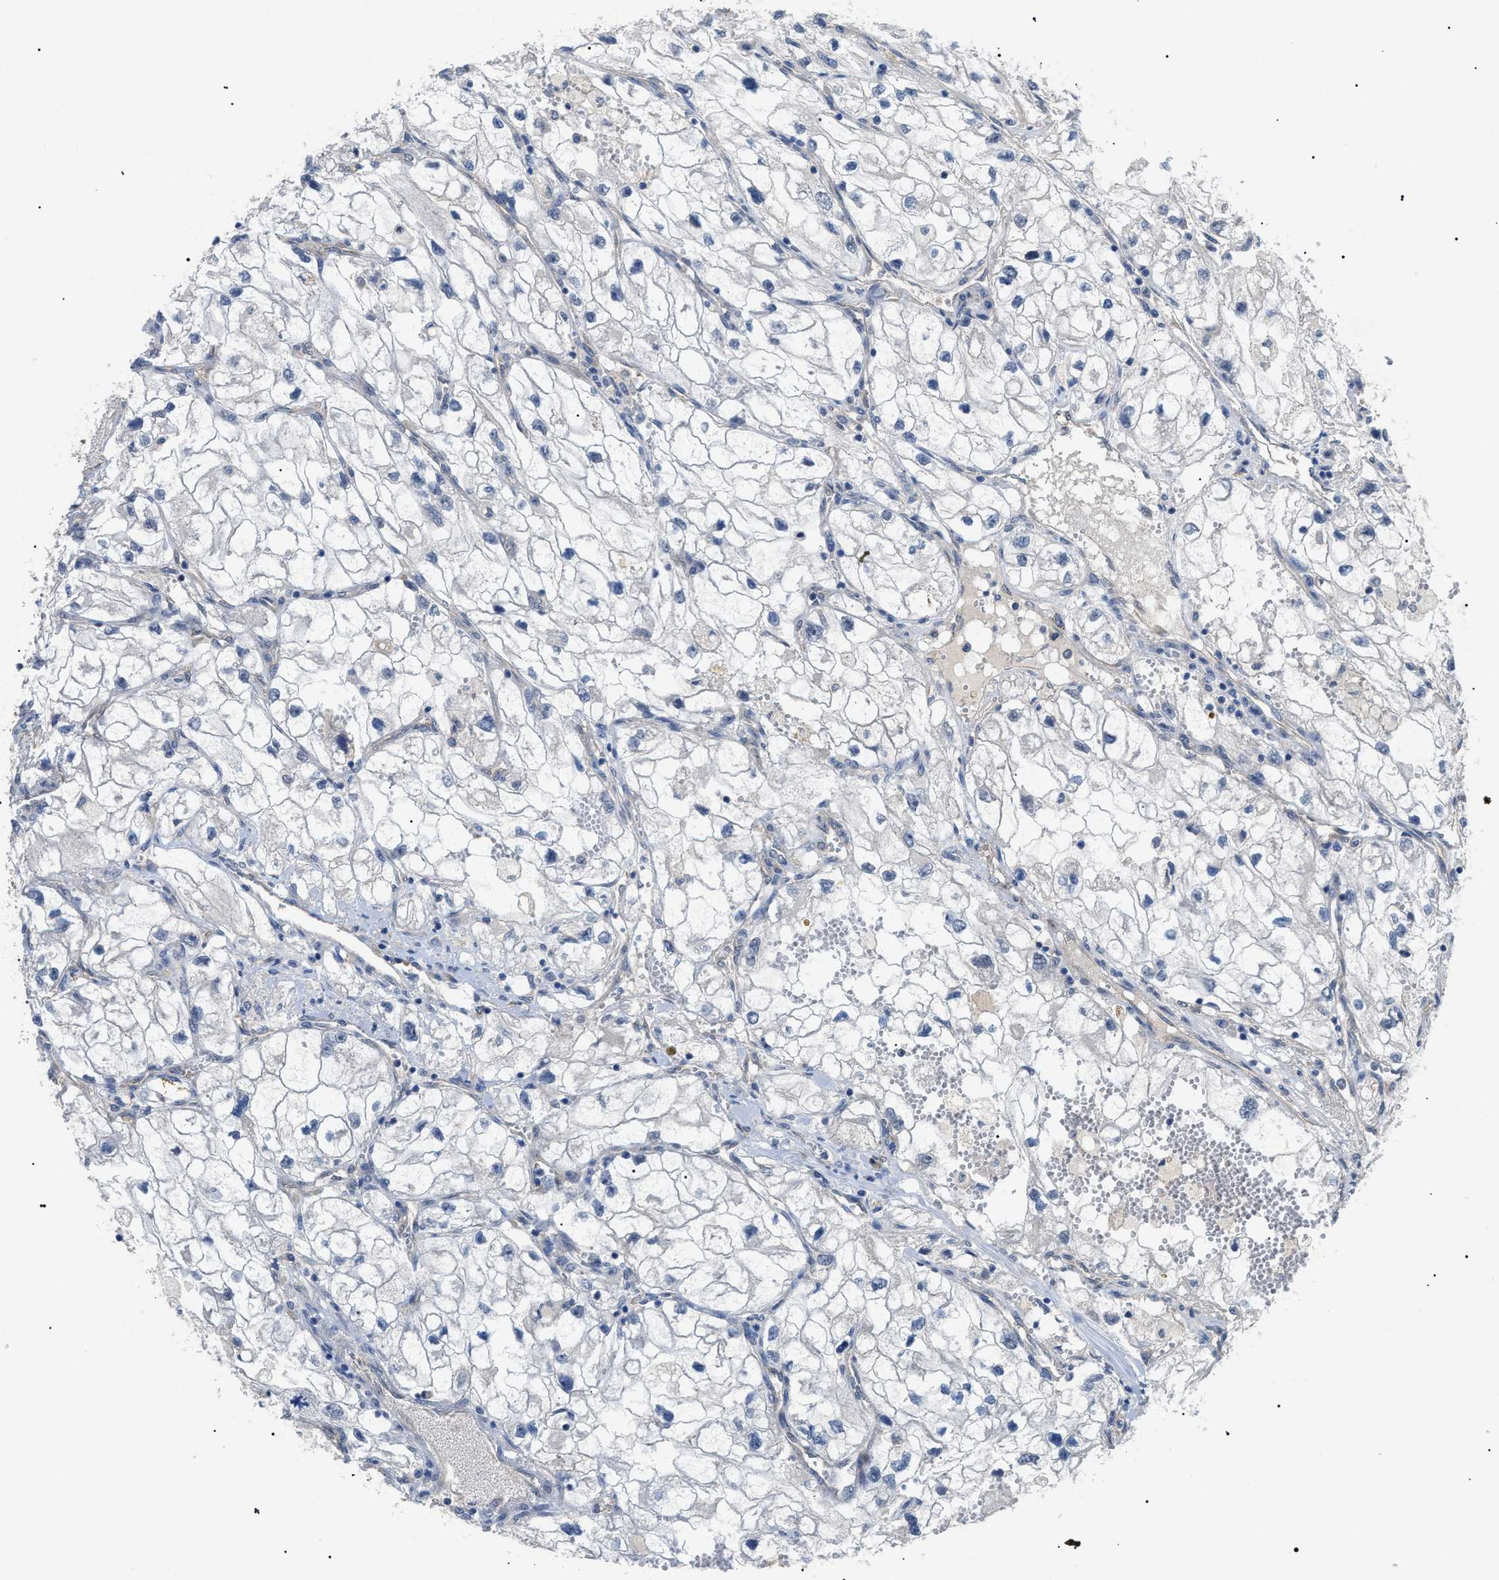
{"staining": {"intensity": "negative", "quantity": "none", "location": "none"}, "tissue": "renal cancer", "cell_type": "Tumor cells", "image_type": "cancer", "snomed": [{"axis": "morphology", "description": "Adenocarcinoma, NOS"}, {"axis": "topography", "description": "Kidney"}], "caption": "Adenocarcinoma (renal) was stained to show a protein in brown. There is no significant positivity in tumor cells.", "gene": "CRCP", "patient": {"sex": "female", "age": 70}}